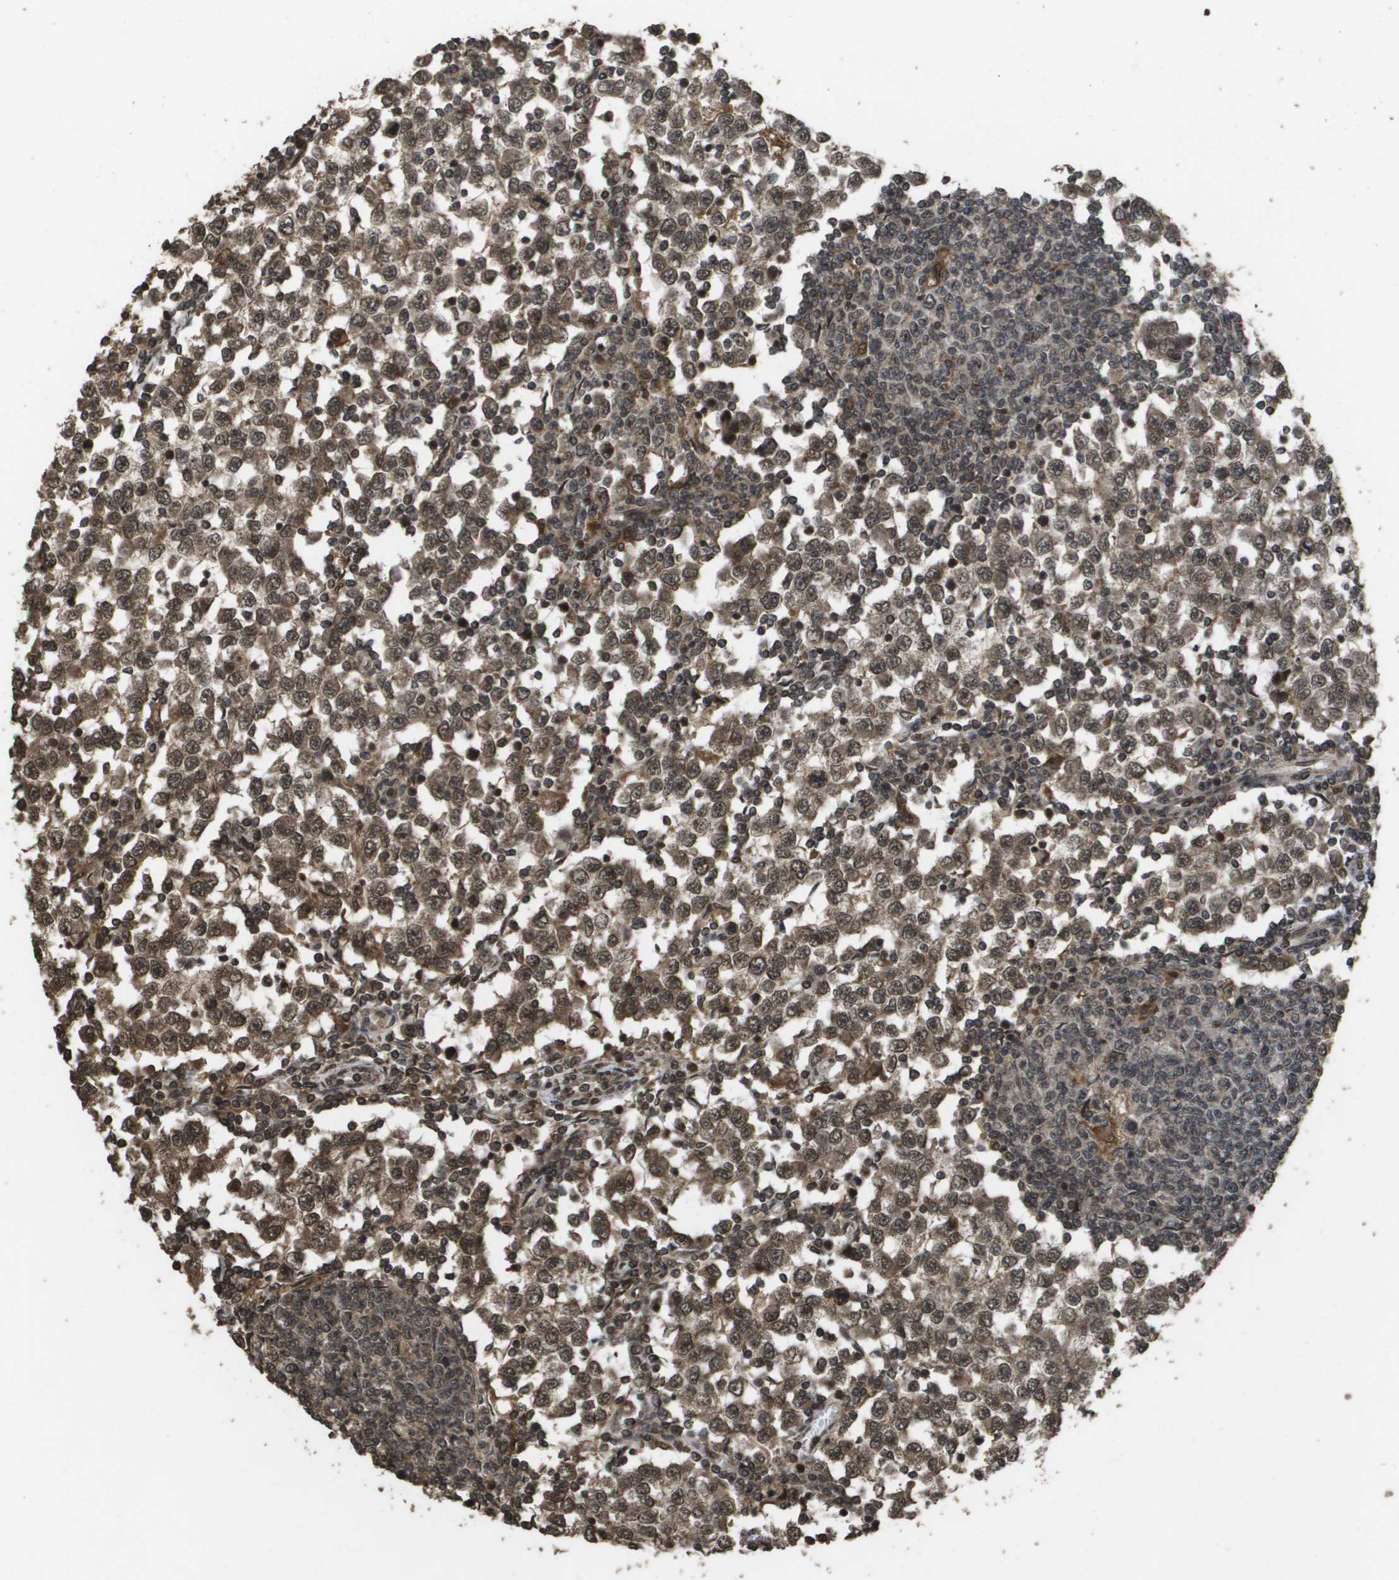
{"staining": {"intensity": "moderate", "quantity": ">75%", "location": "cytoplasmic/membranous,nuclear"}, "tissue": "testis cancer", "cell_type": "Tumor cells", "image_type": "cancer", "snomed": [{"axis": "morphology", "description": "Seminoma, NOS"}, {"axis": "topography", "description": "Testis"}], "caption": "Protein expression analysis of human testis cancer reveals moderate cytoplasmic/membranous and nuclear positivity in approximately >75% of tumor cells. (Brightfield microscopy of DAB IHC at high magnification).", "gene": "AXIN2", "patient": {"sex": "male", "age": 65}}